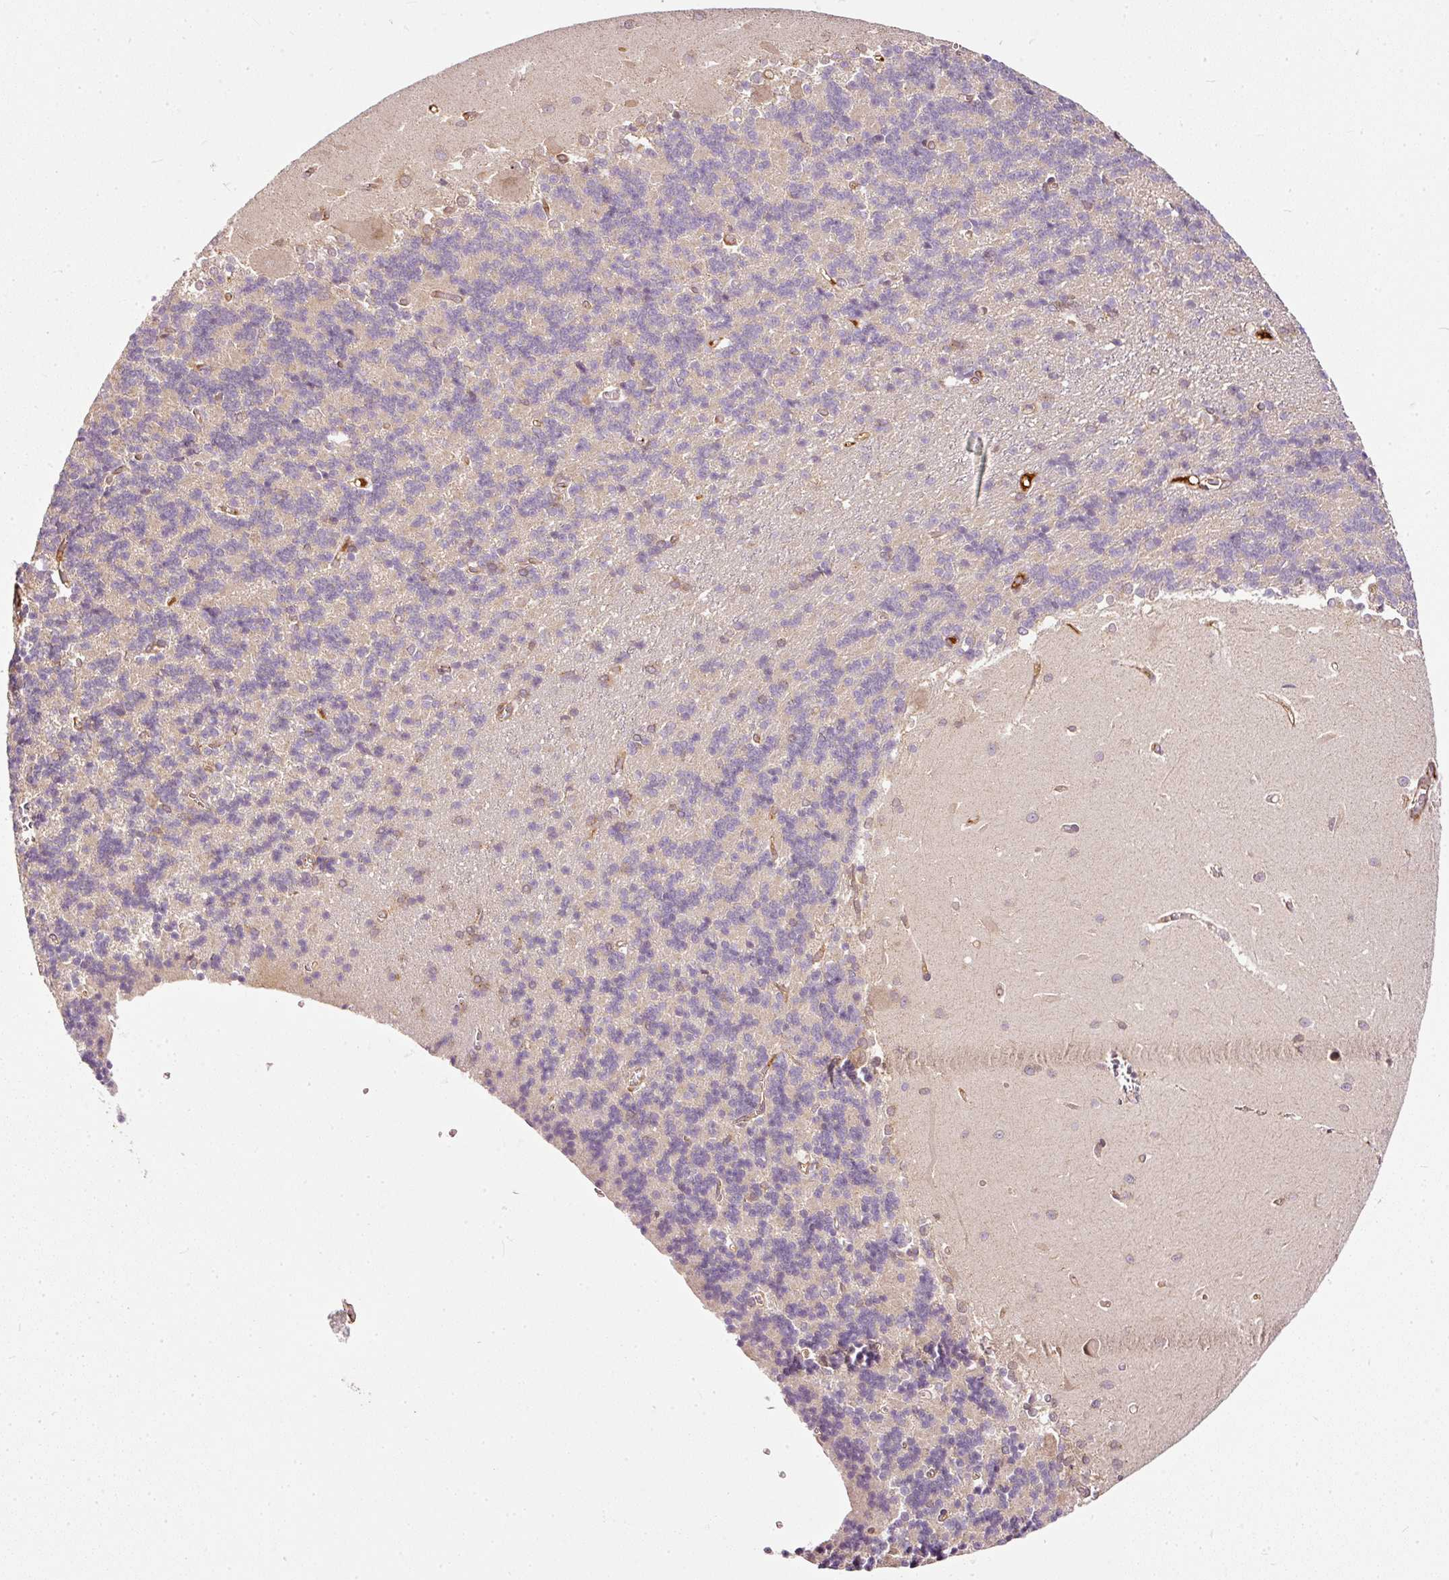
{"staining": {"intensity": "negative", "quantity": "none", "location": "none"}, "tissue": "cerebellum", "cell_type": "Cells in granular layer", "image_type": "normal", "snomed": [{"axis": "morphology", "description": "Normal tissue, NOS"}, {"axis": "topography", "description": "Cerebellum"}], "caption": "An IHC photomicrograph of benign cerebellum is shown. There is no staining in cells in granular layer of cerebellum.", "gene": "MIF4GD", "patient": {"sex": "male", "age": 37}}